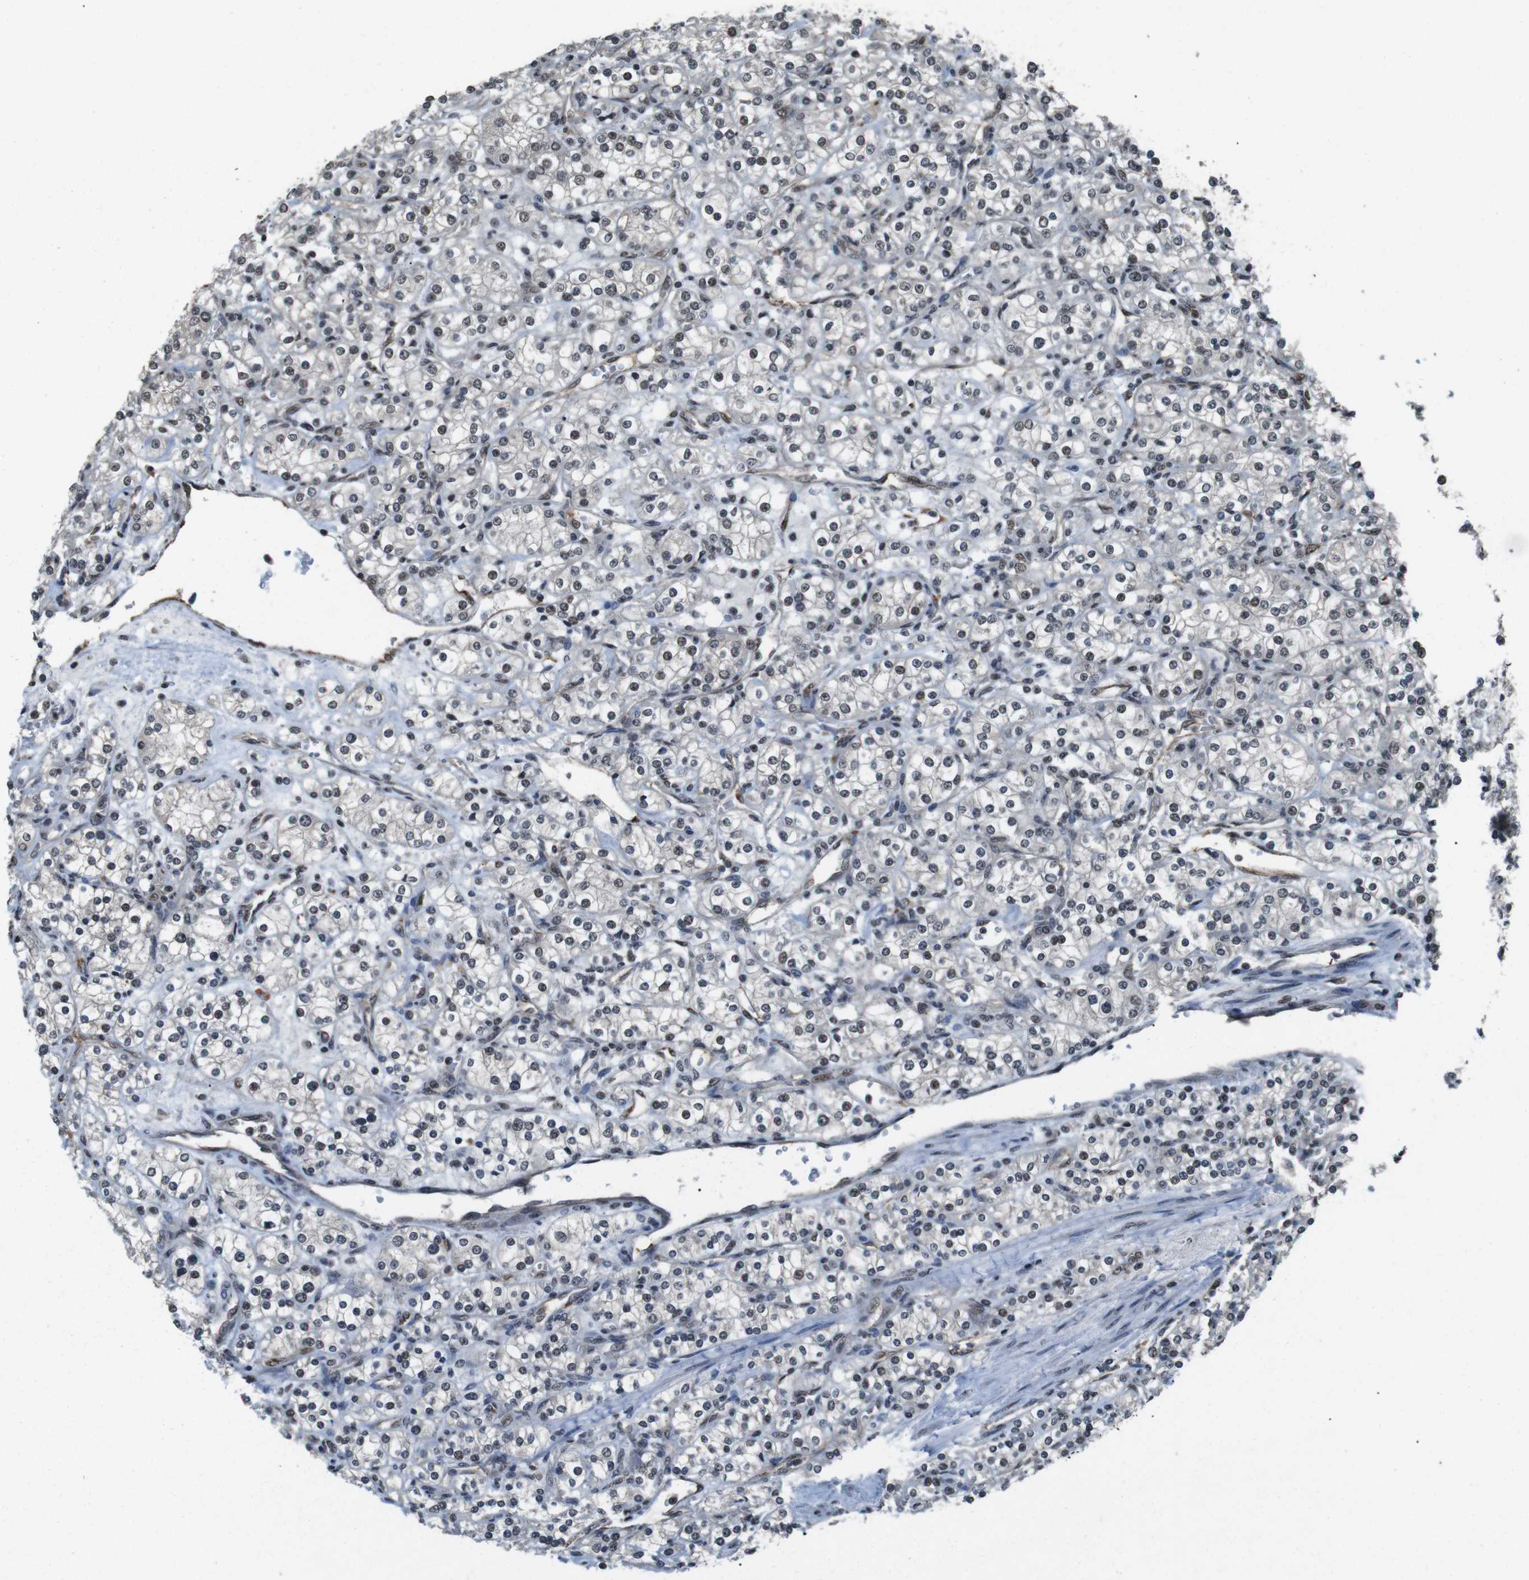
{"staining": {"intensity": "weak", "quantity": "25%-75%", "location": "nuclear"}, "tissue": "renal cancer", "cell_type": "Tumor cells", "image_type": "cancer", "snomed": [{"axis": "morphology", "description": "Adenocarcinoma, NOS"}, {"axis": "topography", "description": "Kidney"}], "caption": "Brown immunohistochemical staining in human renal adenocarcinoma shows weak nuclear expression in approximately 25%-75% of tumor cells. (DAB IHC with brightfield microscopy, high magnification).", "gene": "NR4A2", "patient": {"sex": "male", "age": 77}}